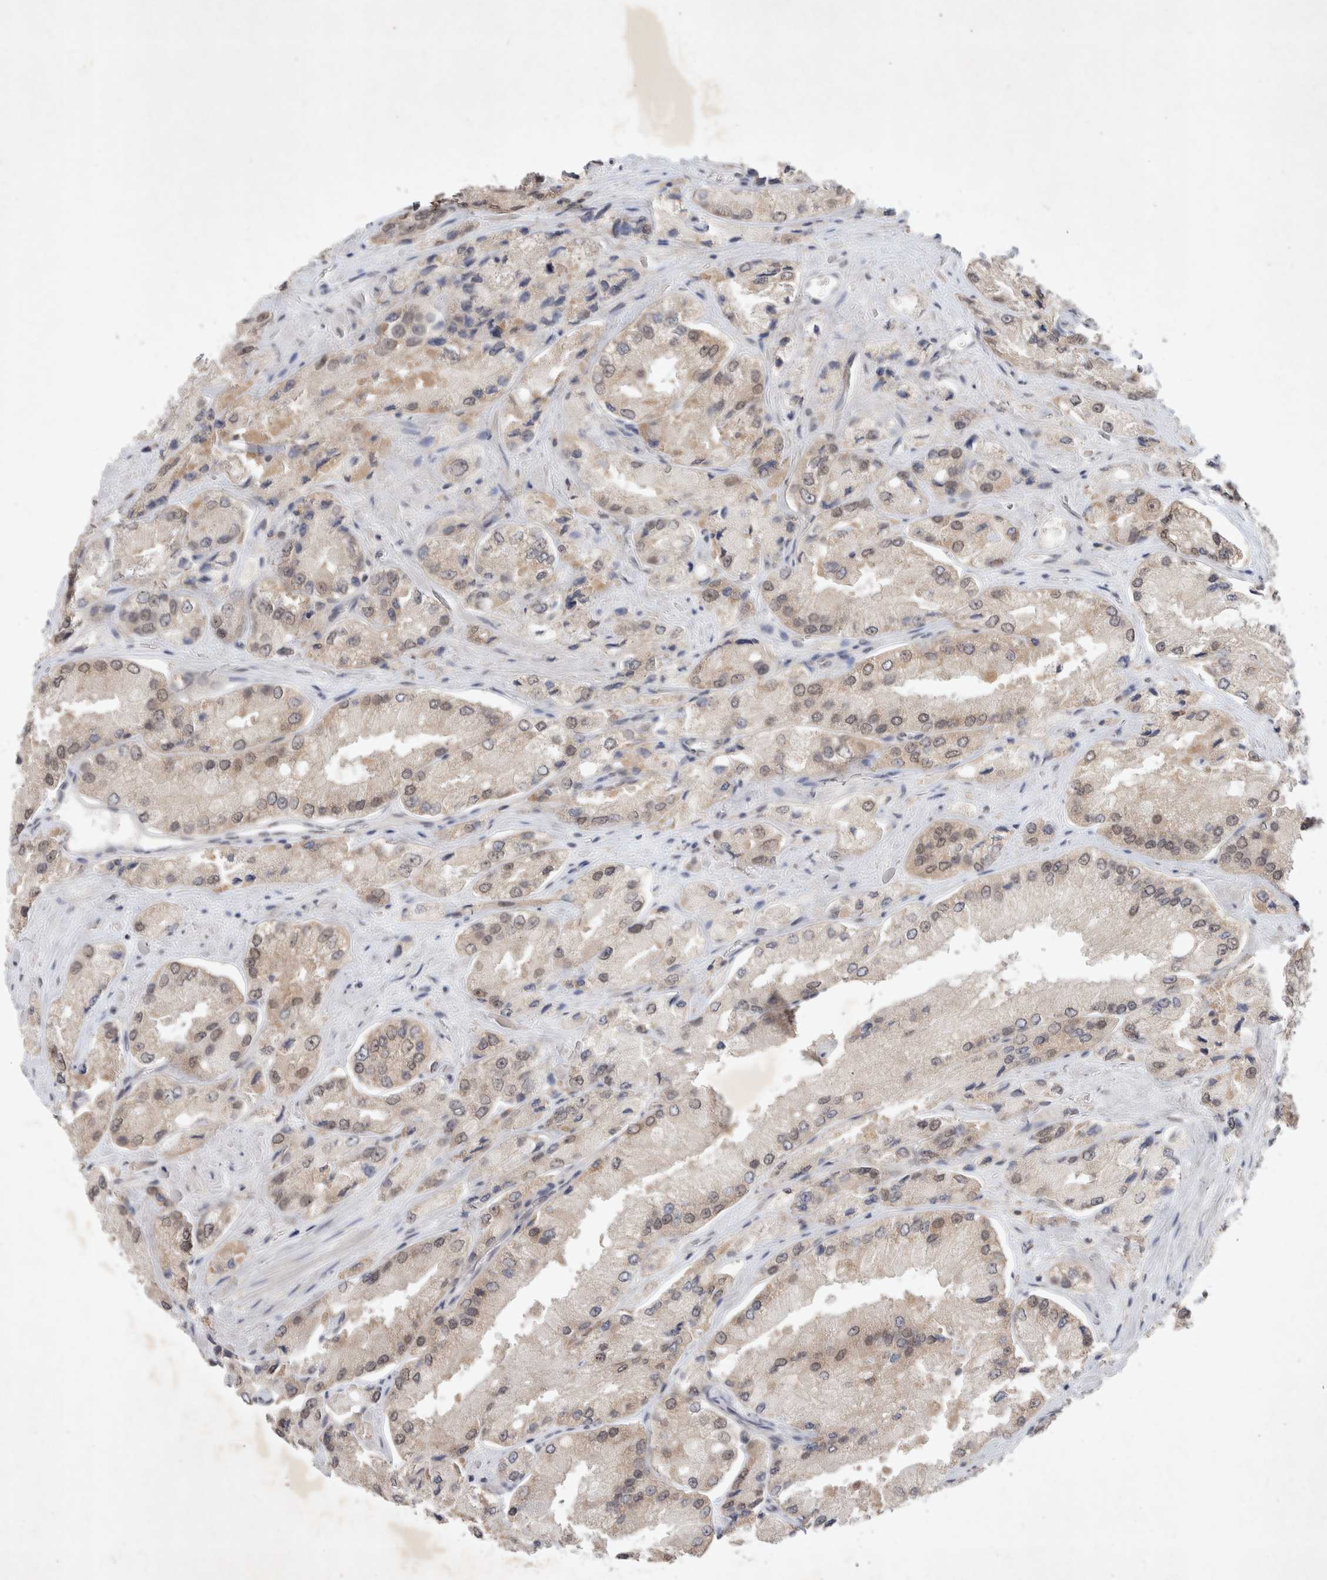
{"staining": {"intensity": "weak", "quantity": "25%-75%", "location": "nuclear"}, "tissue": "prostate cancer", "cell_type": "Tumor cells", "image_type": "cancer", "snomed": [{"axis": "morphology", "description": "Adenocarcinoma, High grade"}, {"axis": "topography", "description": "Prostate"}], "caption": "An immunohistochemistry photomicrograph of tumor tissue is shown. Protein staining in brown labels weak nuclear positivity in prostate cancer within tumor cells.", "gene": "FBXO42", "patient": {"sex": "male", "age": 58}}